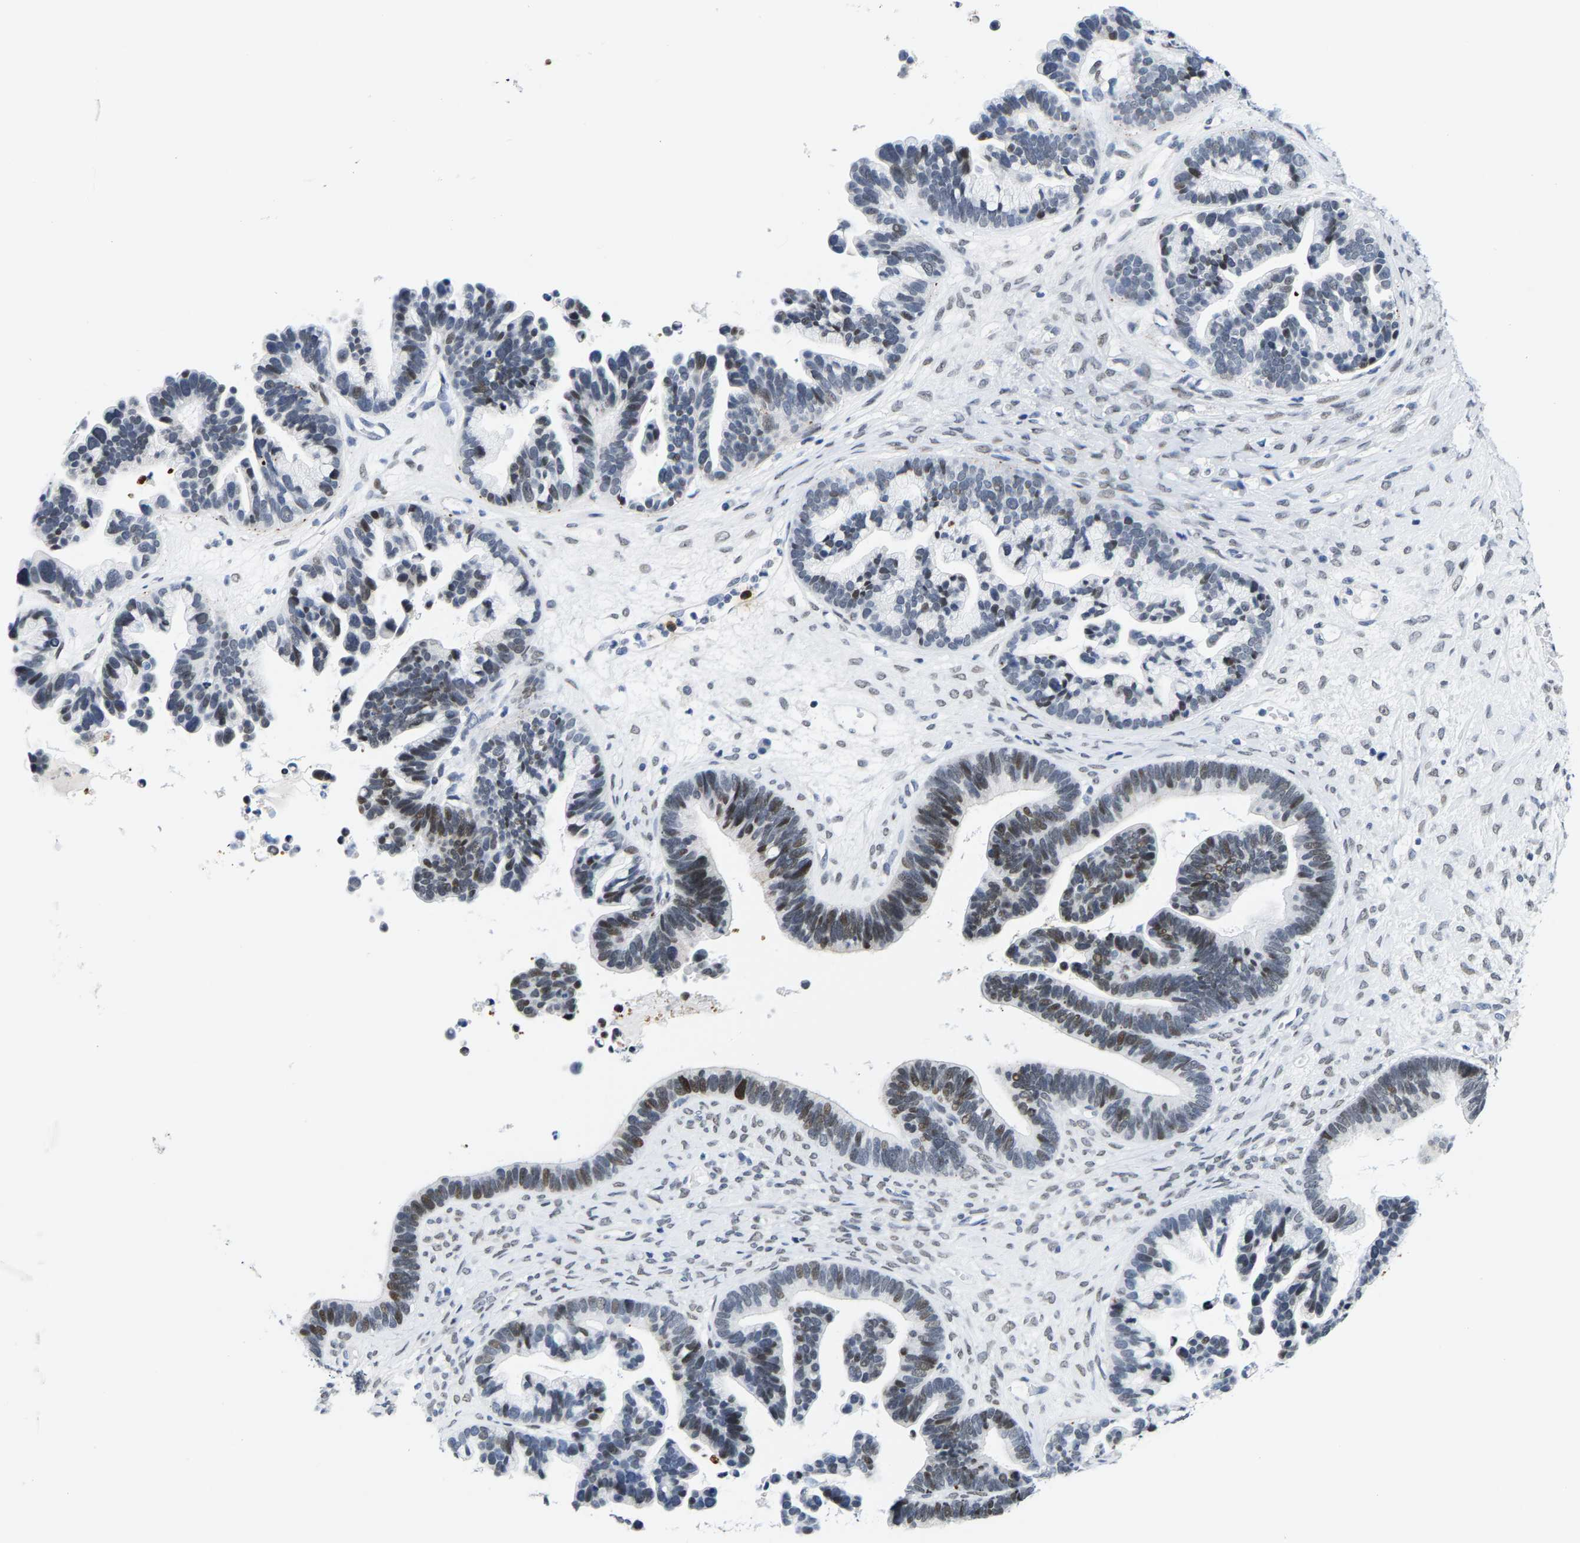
{"staining": {"intensity": "weak", "quantity": "25%-75%", "location": "nuclear"}, "tissue": "ovarian cancer", "cell_type": "Tumor cells", "image_type": "cancer", "snomed": [{"axis": "morphology", "description": "Cystadenocarcinoma, serous, NOS"}, {"axis": "topography", "description": "Ovary"}], "caption": "An image showing weak nuclear positivity in about 25%-75% of tumor cells in ovarian cancer (serous cystadenocarcinoma), as visualized by brown immunohistochemical staining.", "gene": "SETD1B", "patient": {"sex": "female", "age": 56}}